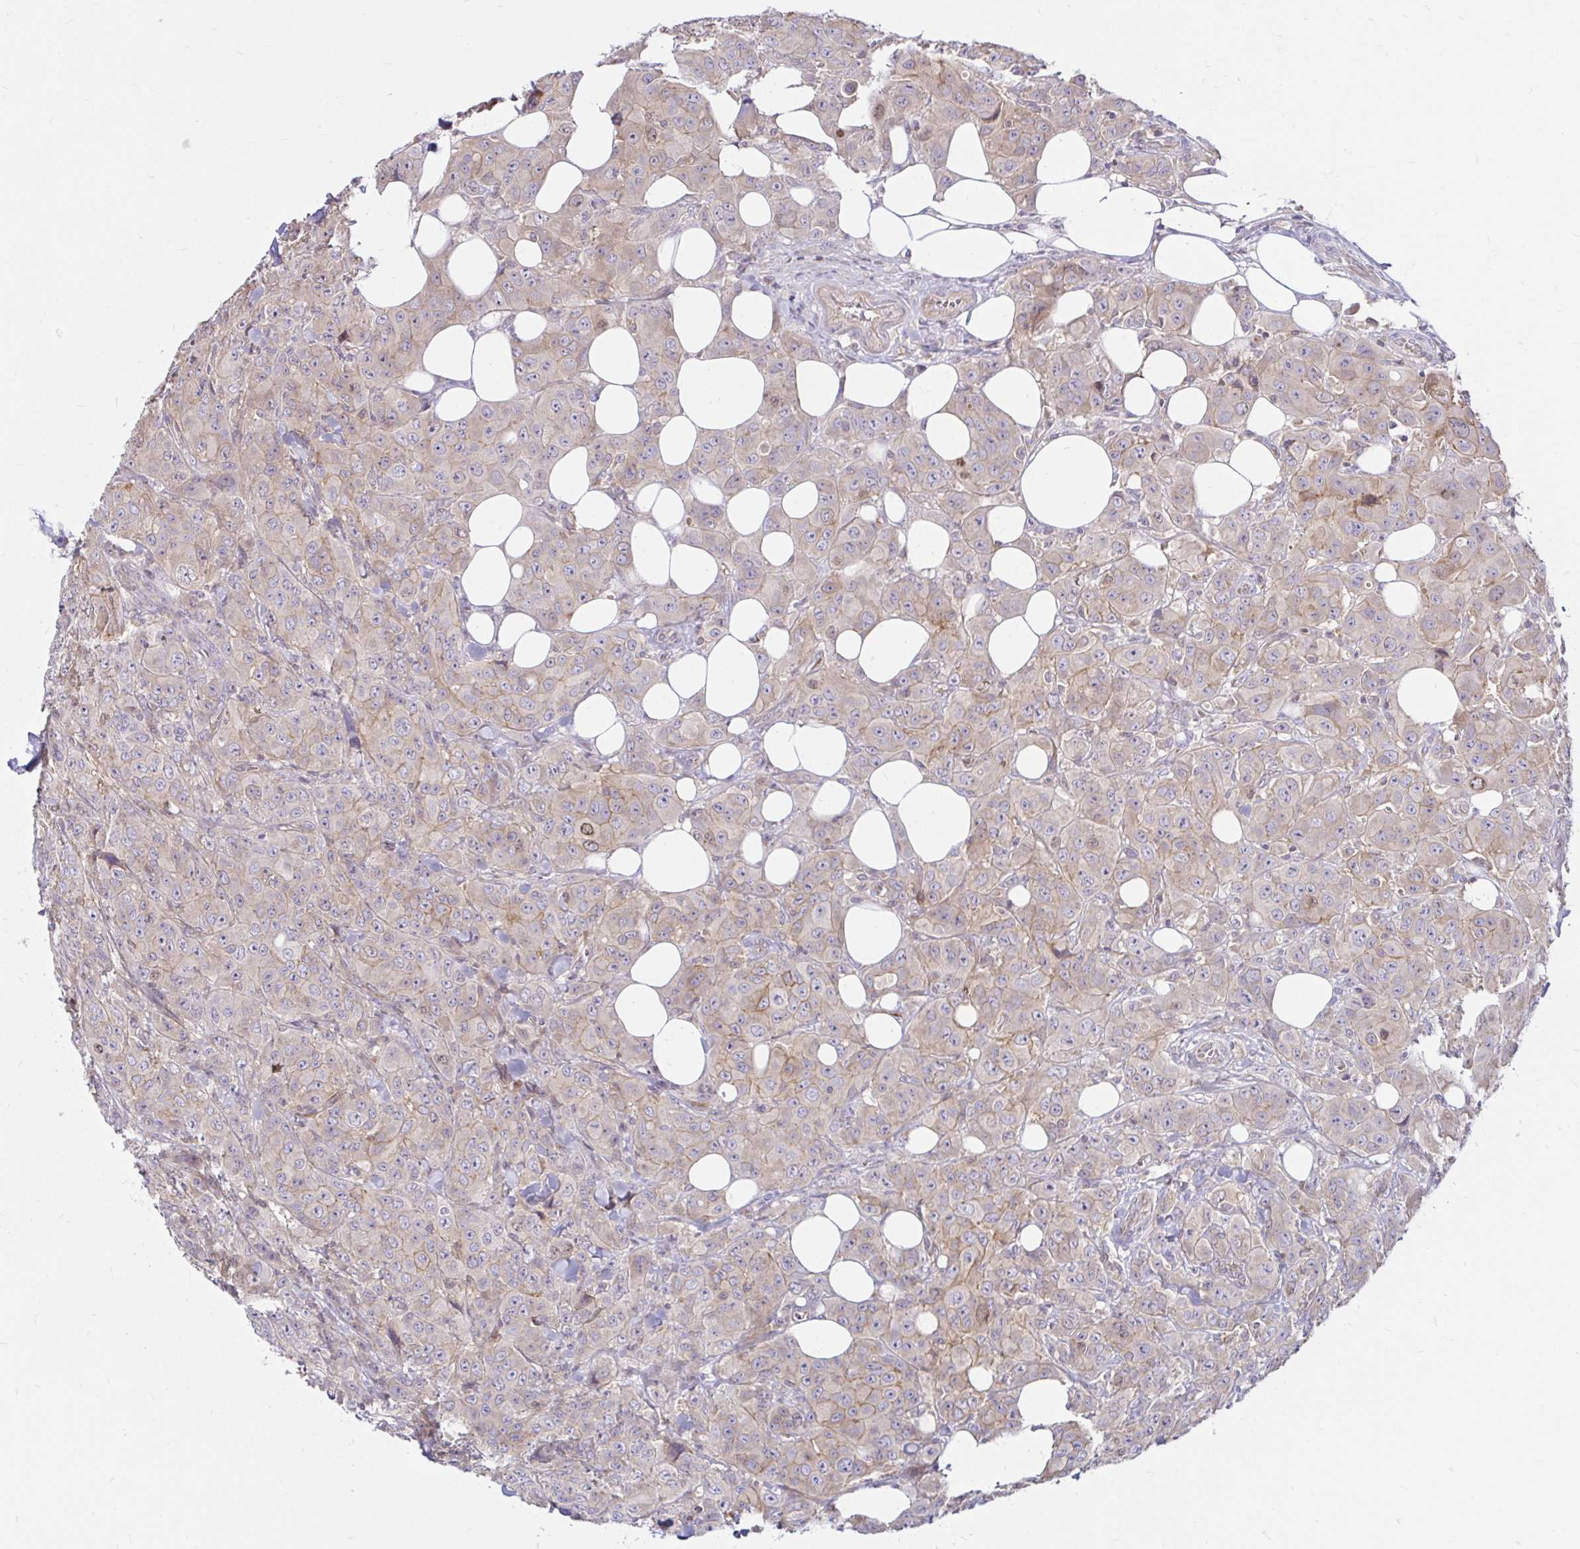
{"staining": {"intensity": "weak", "quantity": "<25%", "location": "cytoplasmic/membranous"}, "tissue": "breast cancer", "cell_type": "Tumor cells", "image_type": "cancer", "snomed": [{"axis": "morphology", "description": "Normal tissue, NOS"}, {"axis": "morphology", "description": "Duct carcinoma"}, {"axis": "topography", "description": "Breast"}], "caption": "Protein analysis of breast cancer displays no significant expression in tumor cells.", "gene": "ITGA2", "patient": {"sex": "female", "age": 43}}